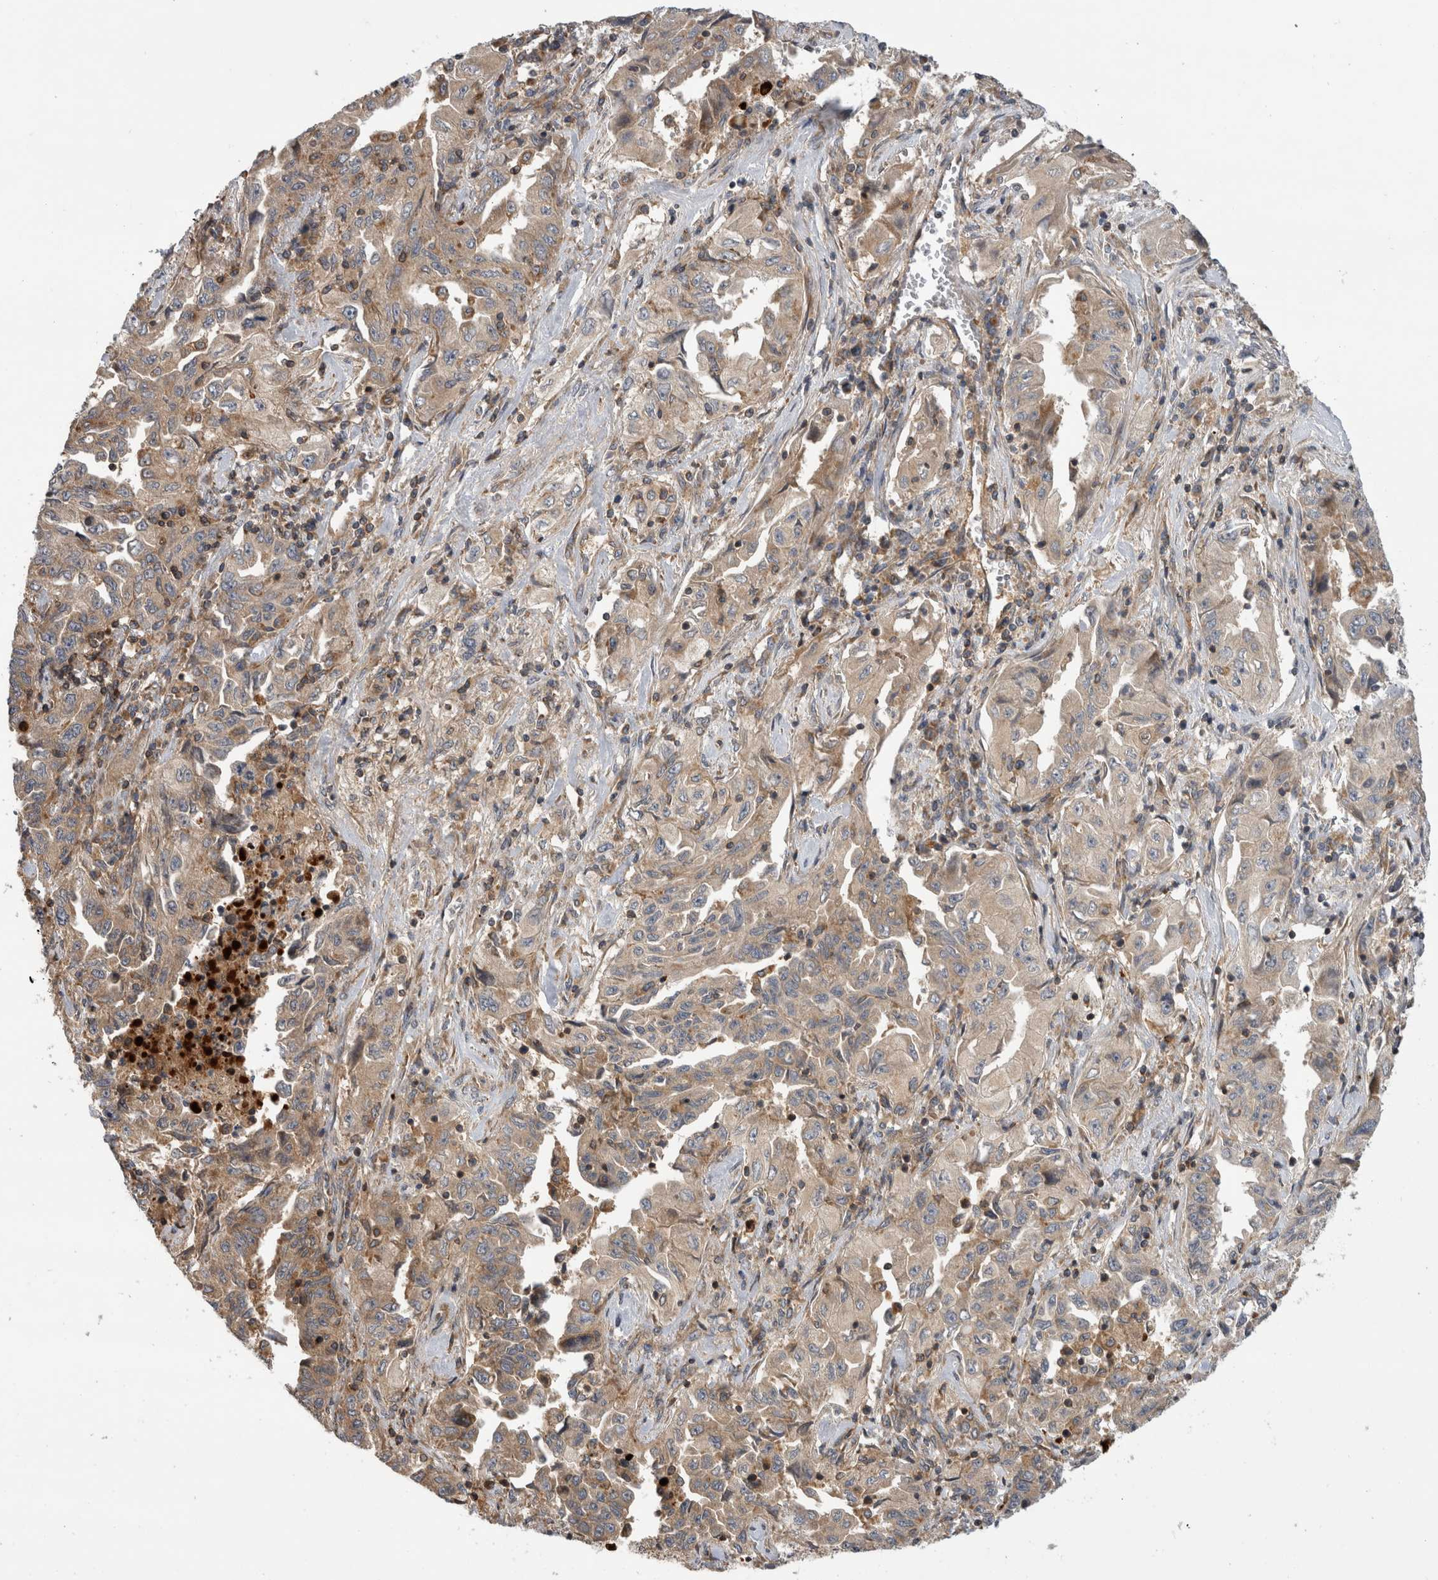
{"staining": {"intensity": "weak", "quantity": ">75%", "location": "cytoplasmic/membranous"}, "tissue": "lung cancer", "cell_type": "Tumor cells", "image_type": "cancer", "snomed": [{"axis": "morphology", "description": "Adenocarcinoma, NOS"}, {"axis": "topography", "description": "Lung"}], "caption": "Lung cancer (adenocarcinoma) stained for a protein (brown) demonstrates weak cytoplasmic/membranous positive positivity in about >75% of tumor cells.", "gene": "GRIK2", "patient": {"sex": "female", "age": 51}}